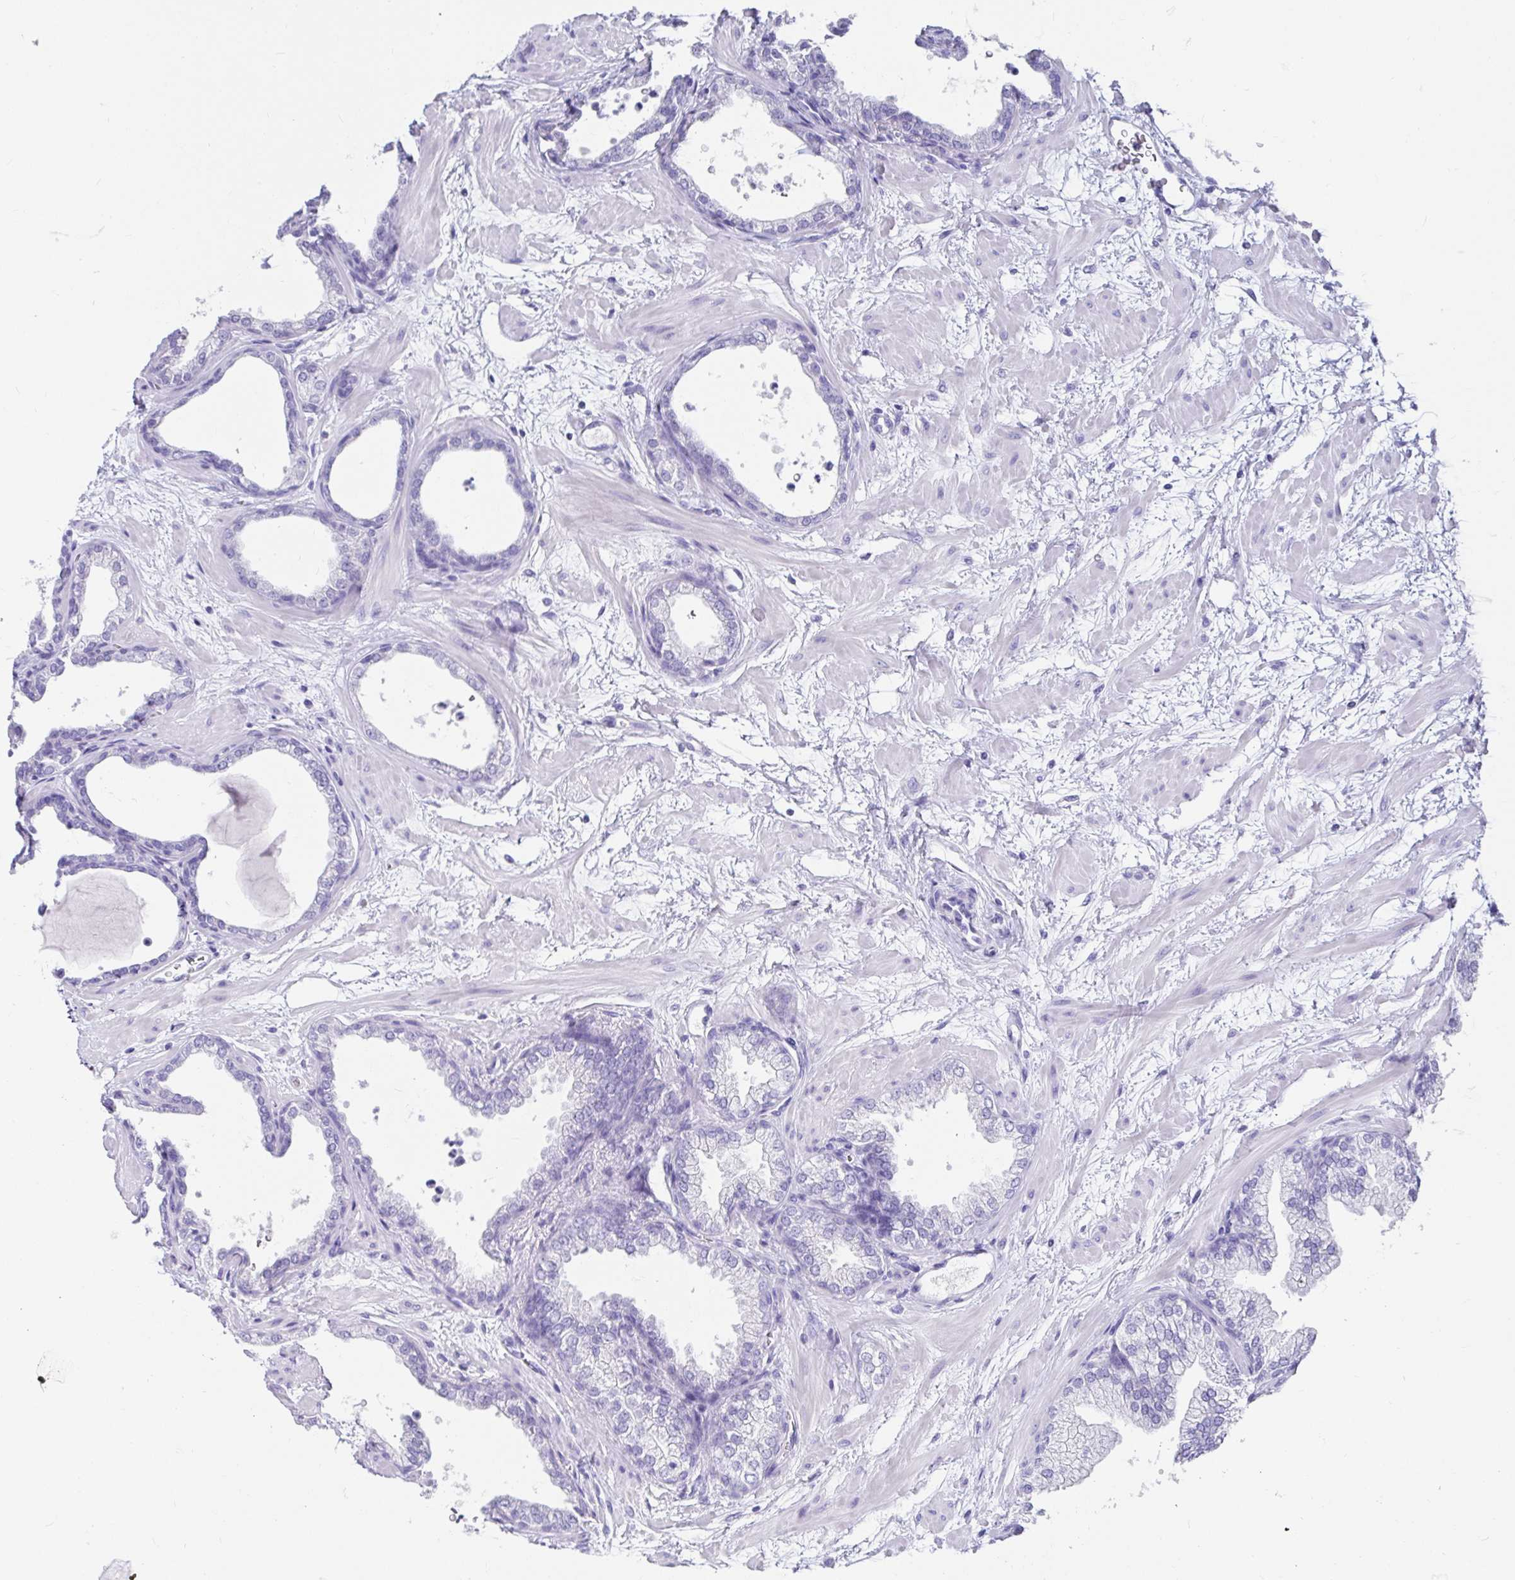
{"staining": {"intensity": "negative", "quantity": "none", "location": "none"}, "tissue": "prostate", "cell_type": "Glandular cells", "image_type": "normal", "snomed": [{"axis": "morphology", "description": "Normal tissue, NOS"}, {"axis": "topography", "description": "Prostate"}], "caption": "The immunohistochemistry histopathology image has no significant positivity in glandular cells of prostate.", "gene": "ZPBP2", "patient": {"sex": "male", "age": 37}}